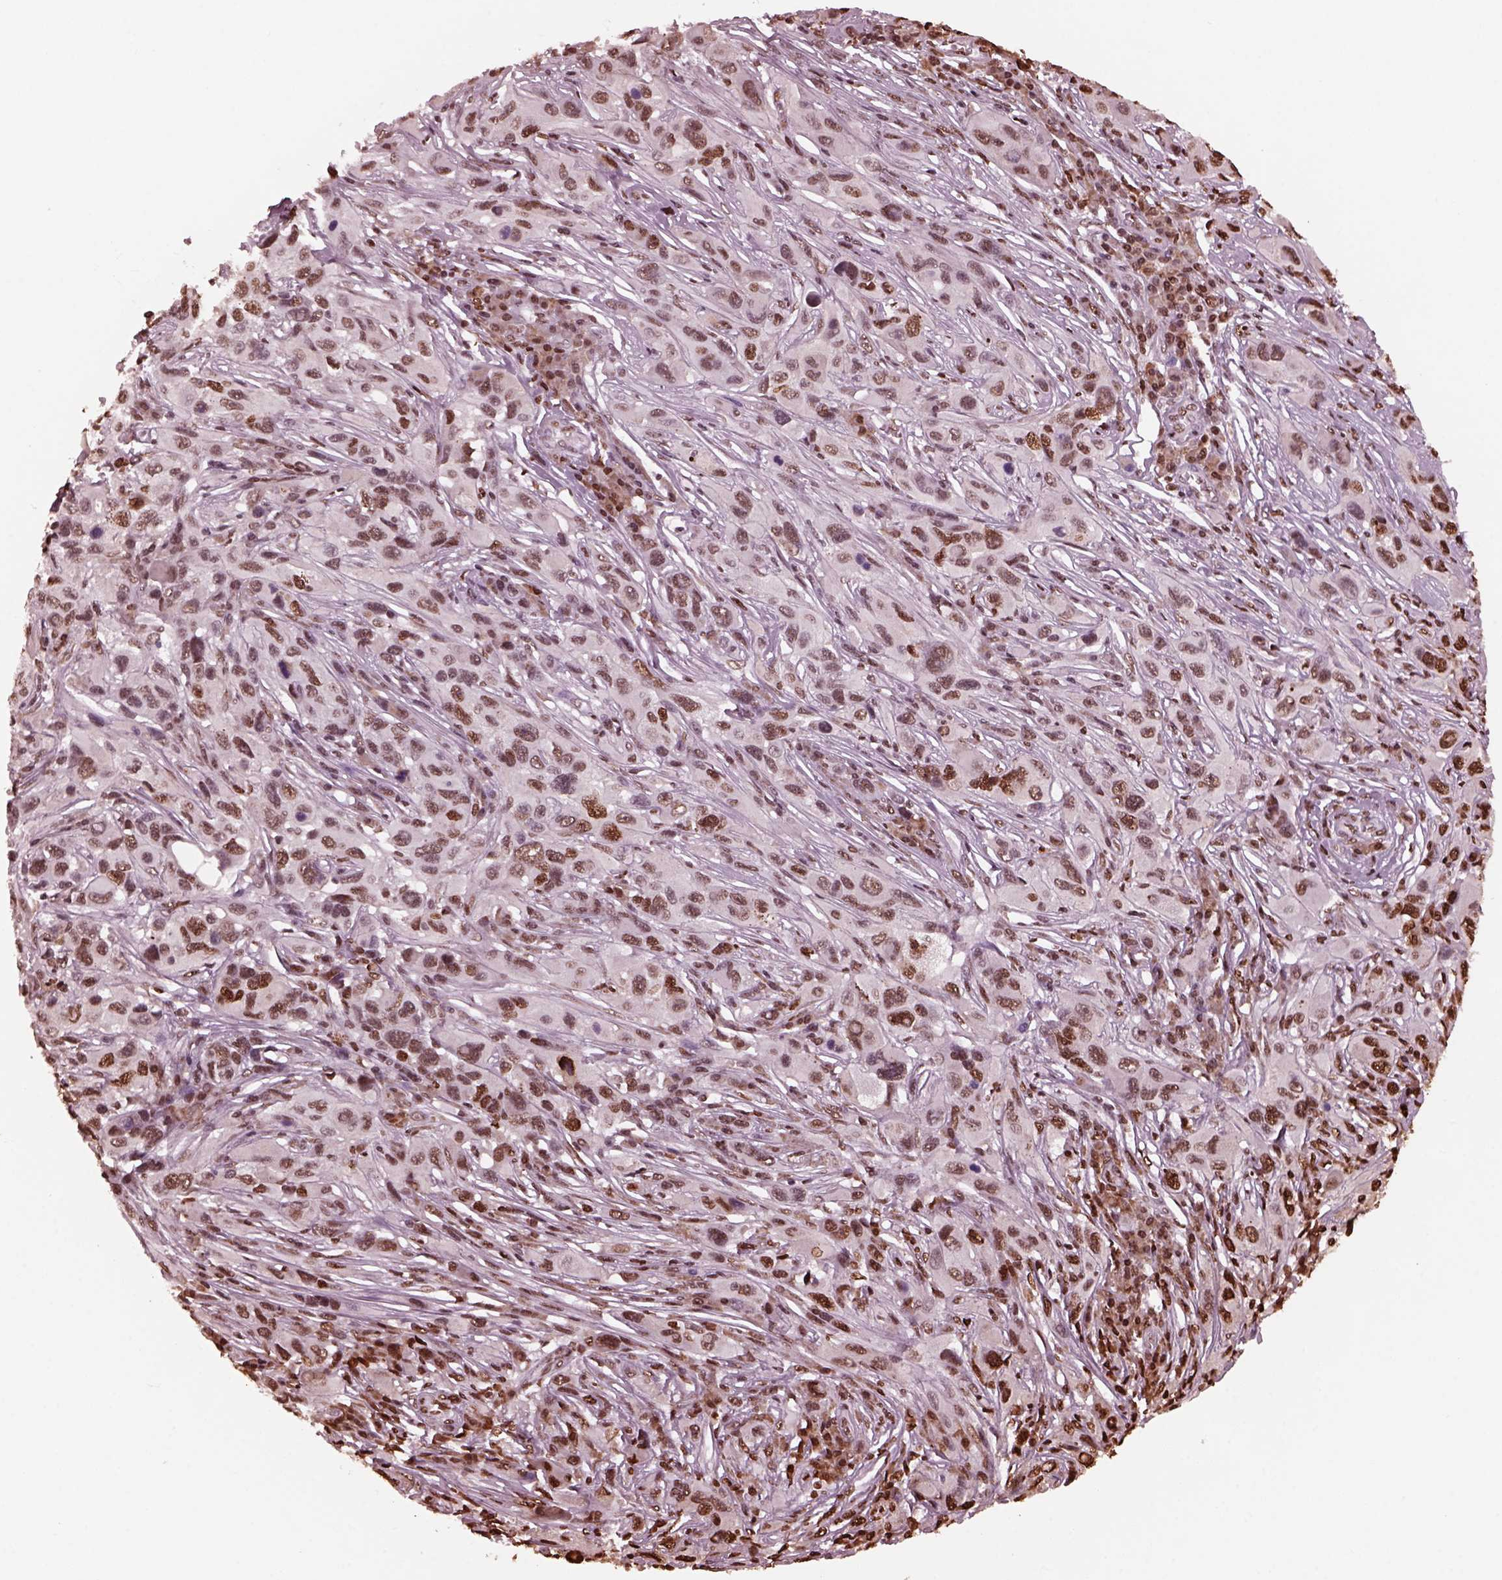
{"staining": {"intensity": "moderate", "quantity": ">75%", "location": "nuclear"}, "tissue": "melanoma", "cell_type": "Tumor cells", "image_type": "cancer", "snomed": [{"axis": "morphology", "description": "Malignant melanoma, NOS"}, {"axis": "topography", "description": "Skin"}], "caption": "Immunohistochemical staining of human melanoma demonstrates medium levels of moderate nuclear protein expression in about >75% of tumor cells.", "gene": "NSD1", "patient": {"sex": "male", "age": 53}}